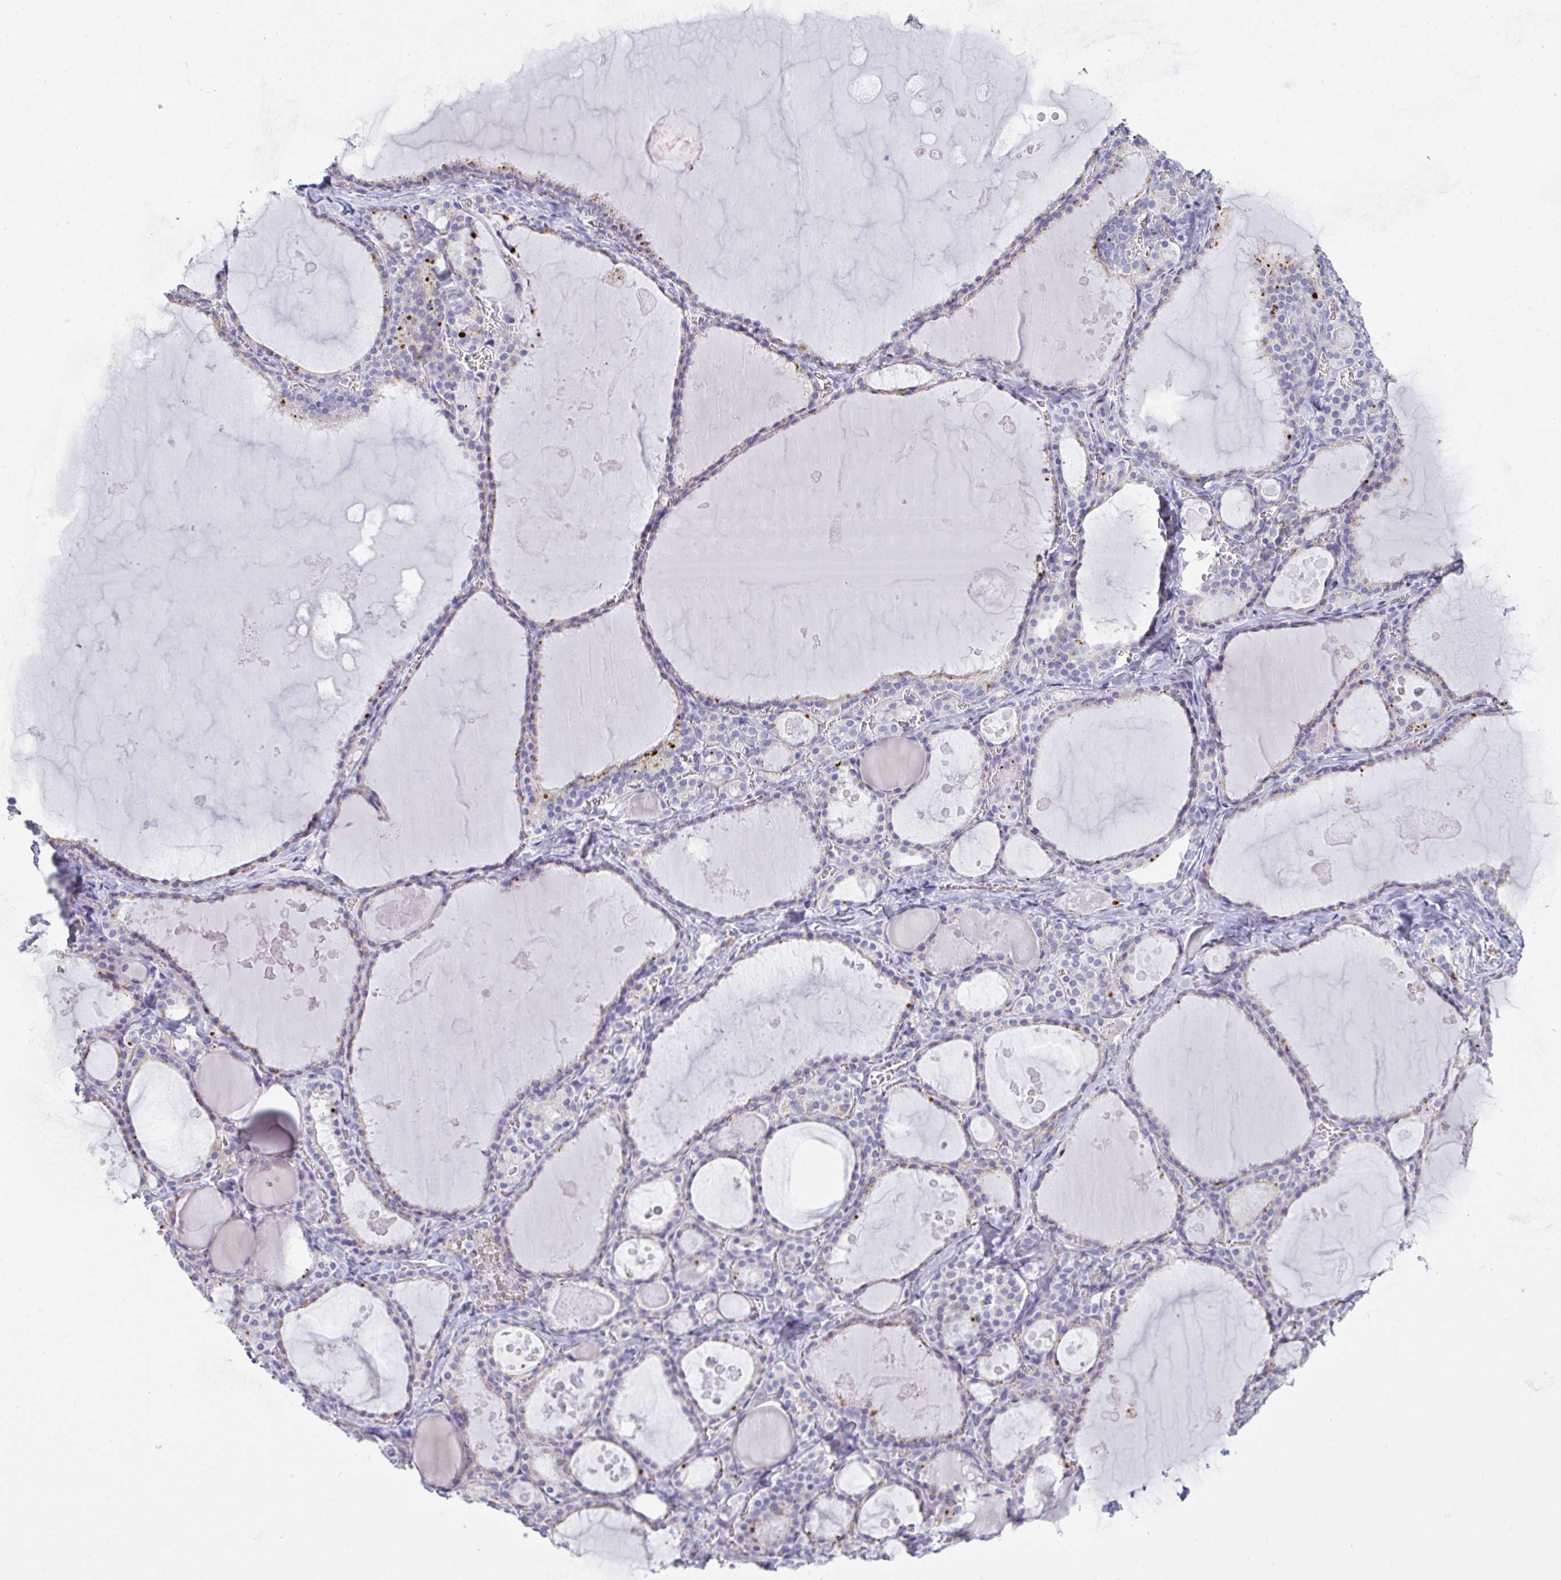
{"staining": {"intensity": "negative", "quantity": "none", "location": "none"}, "tissue": "thyroid gland", "cell_type": "Glandular cells", "image_type": "normal", "snomed": [{"axis": "morphology", "description": "Normal tissue, NOS"}, {"axis": "topography", "description": "Thyroid gland"}], "caption": "Immunohistochemistry (IHC) micrograph of unremarkable thyroid gland: thyroid gland stained with DAB (3,3'-diaminobenzidine) reveals no significant protein positivity in glandular cells.", "gene": "GSDMB", "patient": {"sex": "male", "age": 56}}